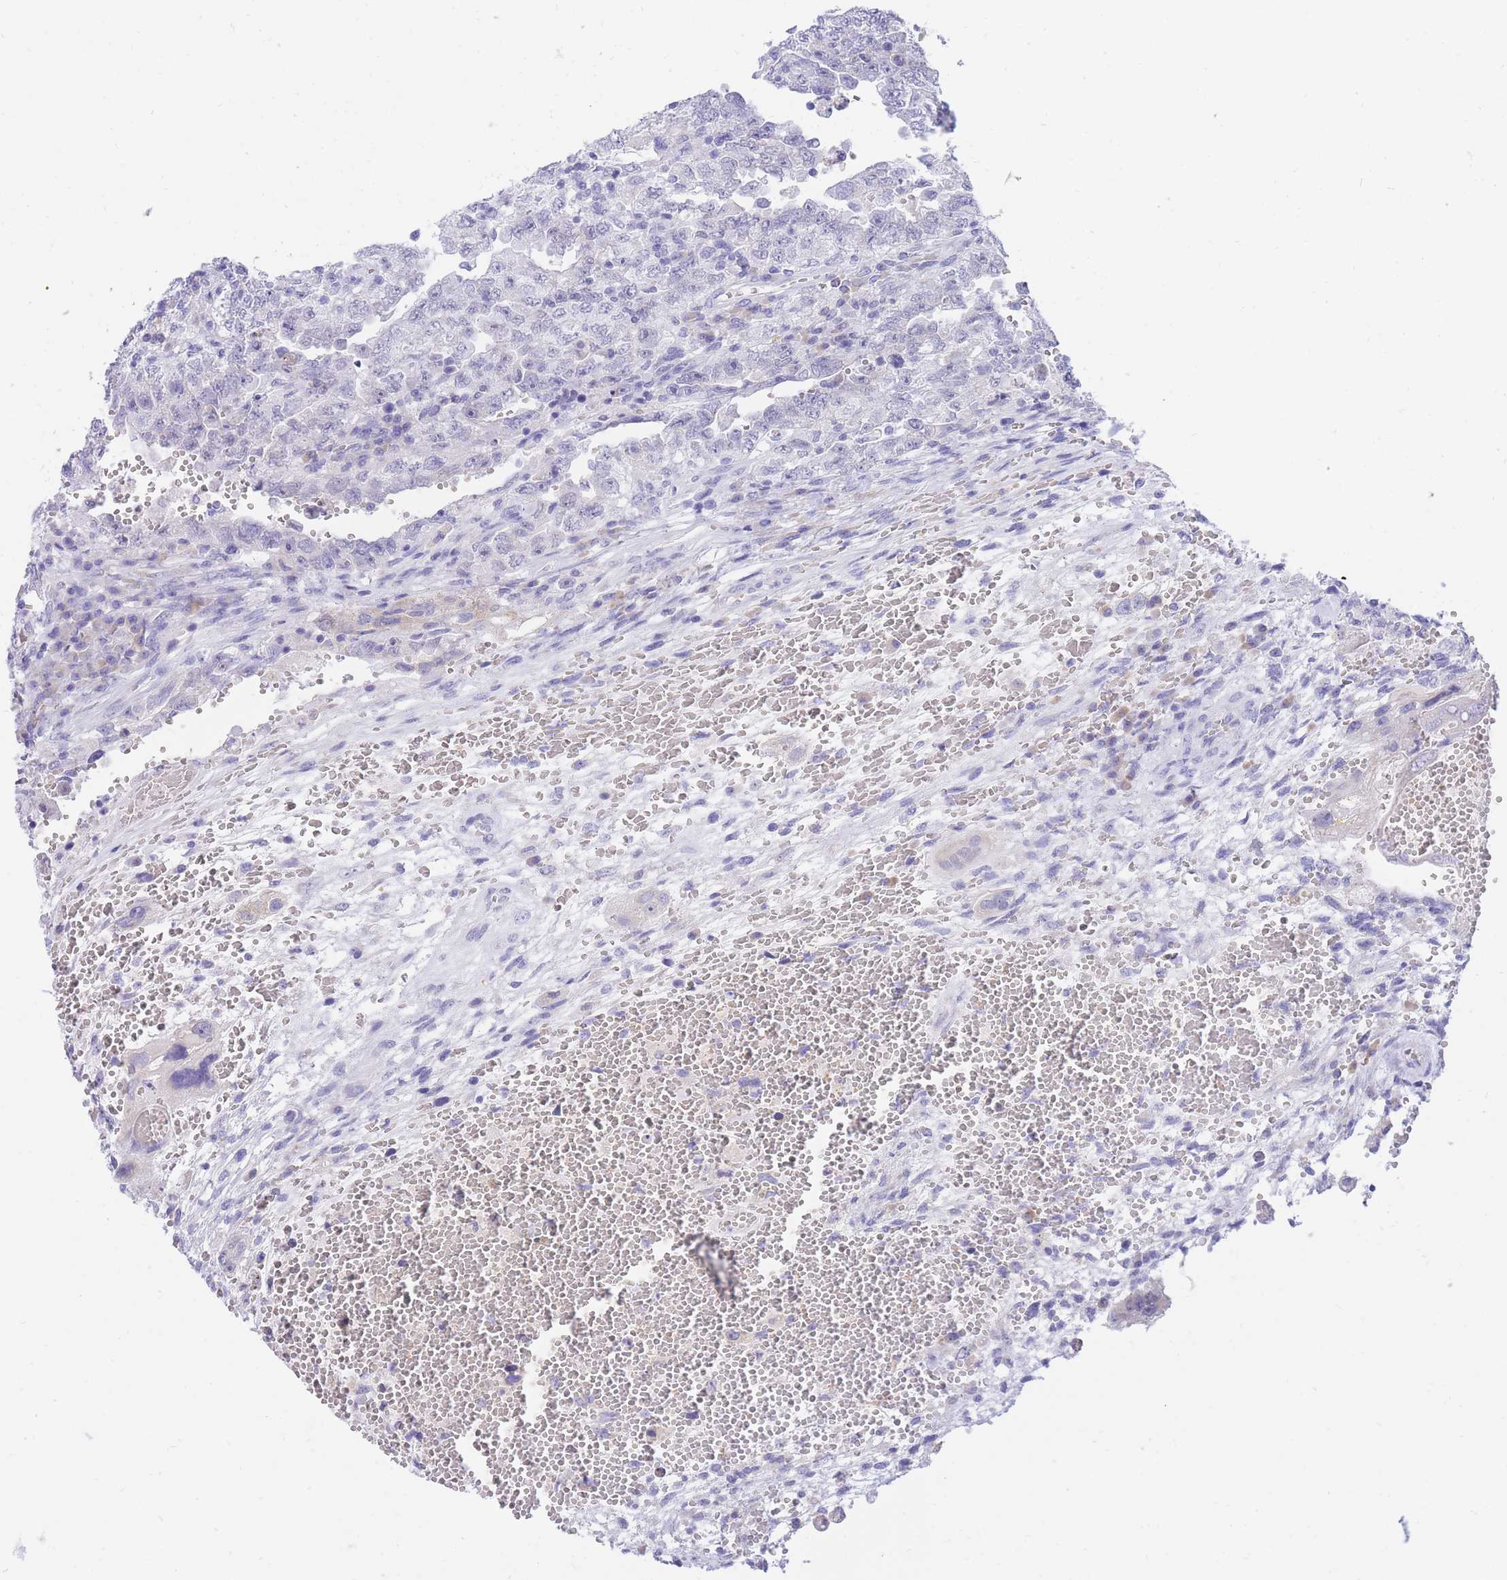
{"staining": {"intensity": "negative", "quantity": "none", "location": "none"}, "tissue": "testis cancer", "cell_type": "Tumor cells", "image_type": "cancer", "snomed": [{"axis": "morphology", "description": "Carcinoma, Embryonal, NOS"}, {"axis": "topography", "description": "Testis"}], "caption": "IHC histopathology image of neoplastic tissue: human embryonal carcinoma (testis) stained with DAB exhibits no significant protein expression in tumor cells.", "gene": "SSUH2", "patient": {"sex": "male", "age": 26}}